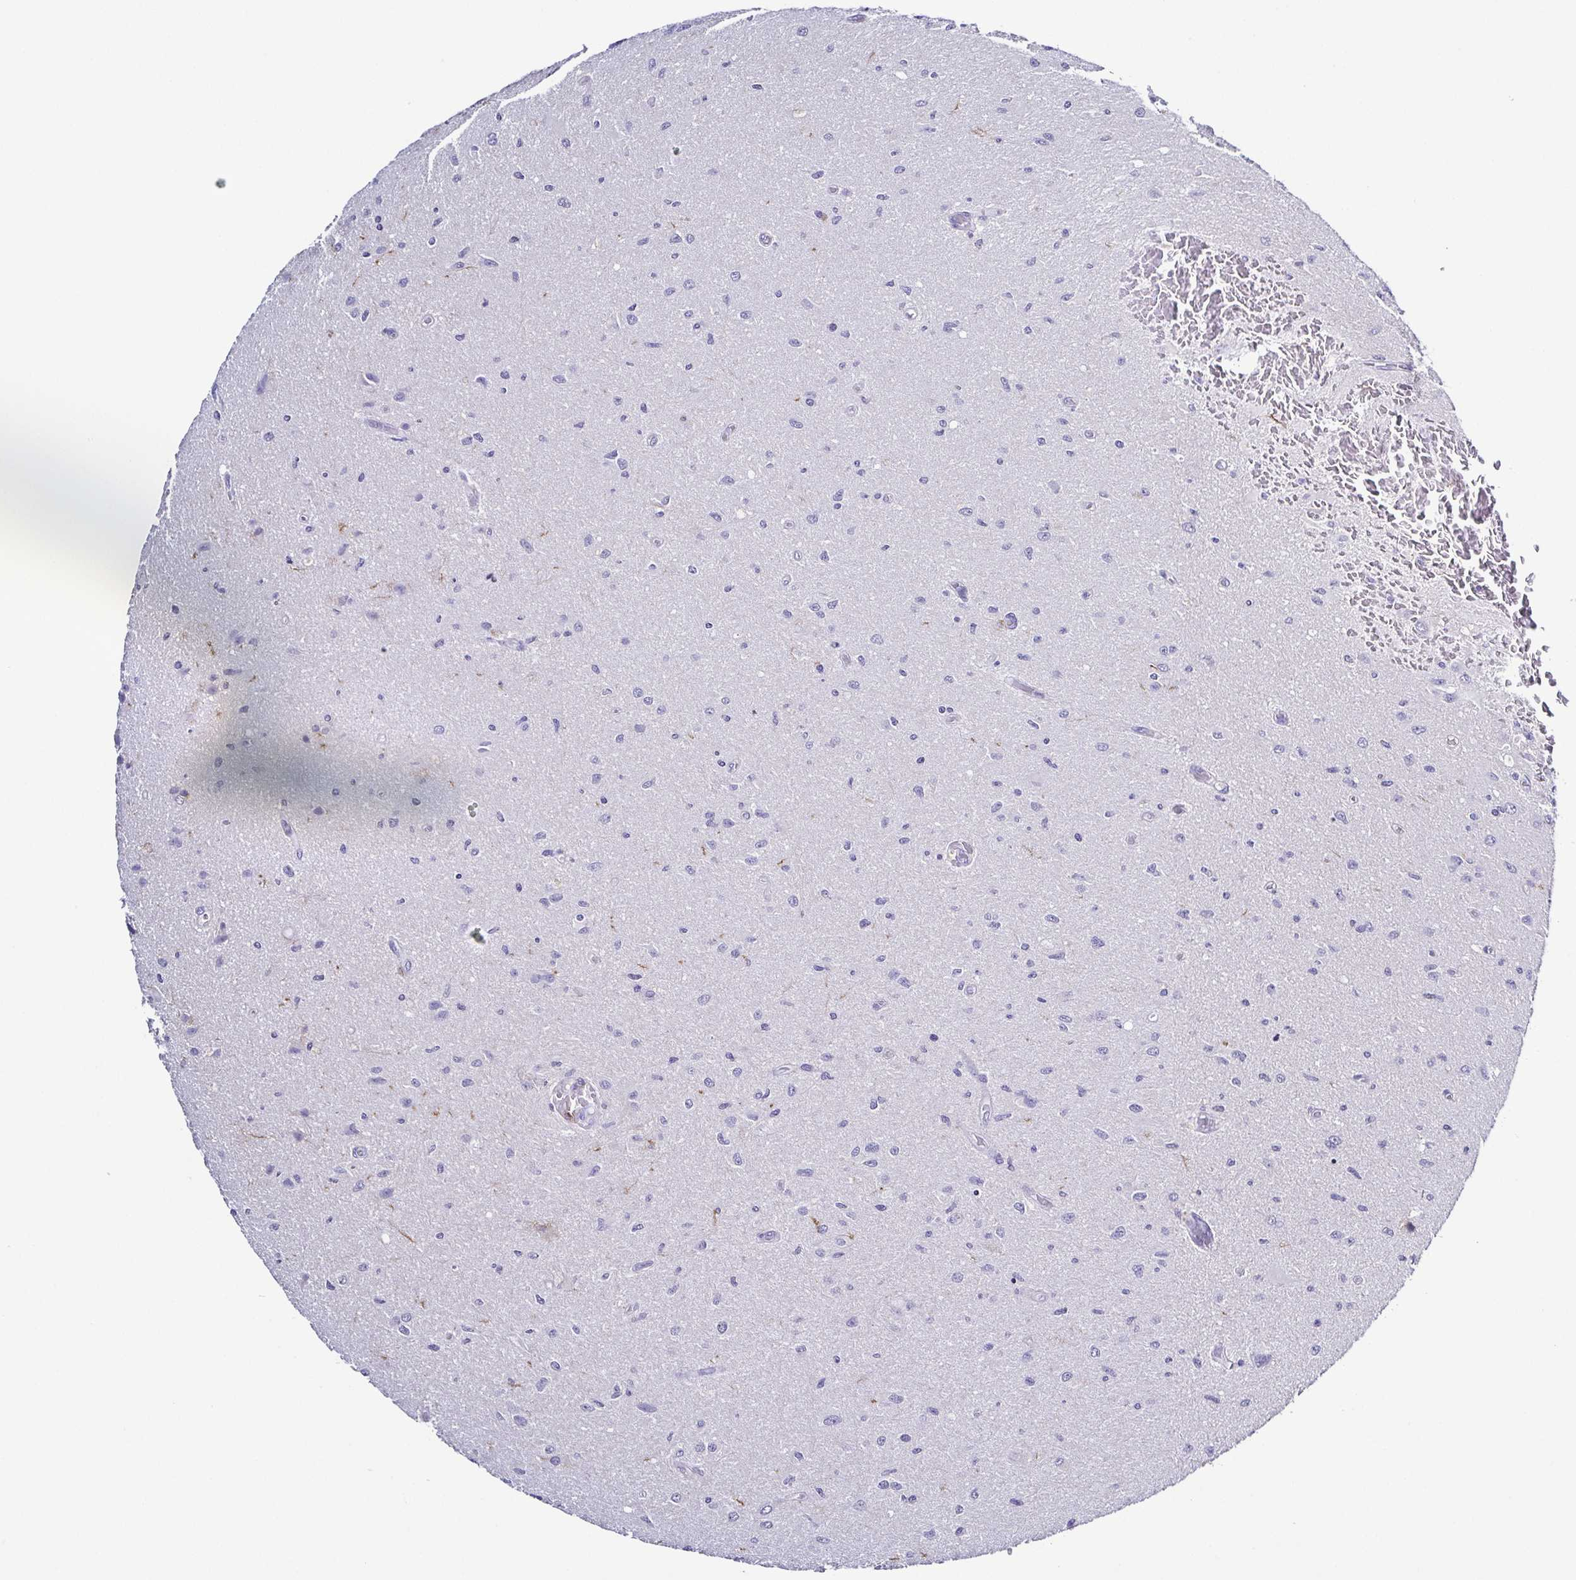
{"staining": {"intensity": "negative", "quantity": "none", "location": "none"}, "tissue": "glioma", "cell_type": "Tumor cells", "image_type": "cancer", "snomed": [{"axis": "morphology", "description": "Glioma, malignant, High grade"}, {"axis": "topography", "description": "Brain"}], "caption": "DAB (3,3'-diaminobenzidine) immunohistochemical staining of malignant high-grade glioma reveals no significant positivity in tumor cells.", "gene": "TNNT2", "patient": {"sex": "male", "age": 67}}